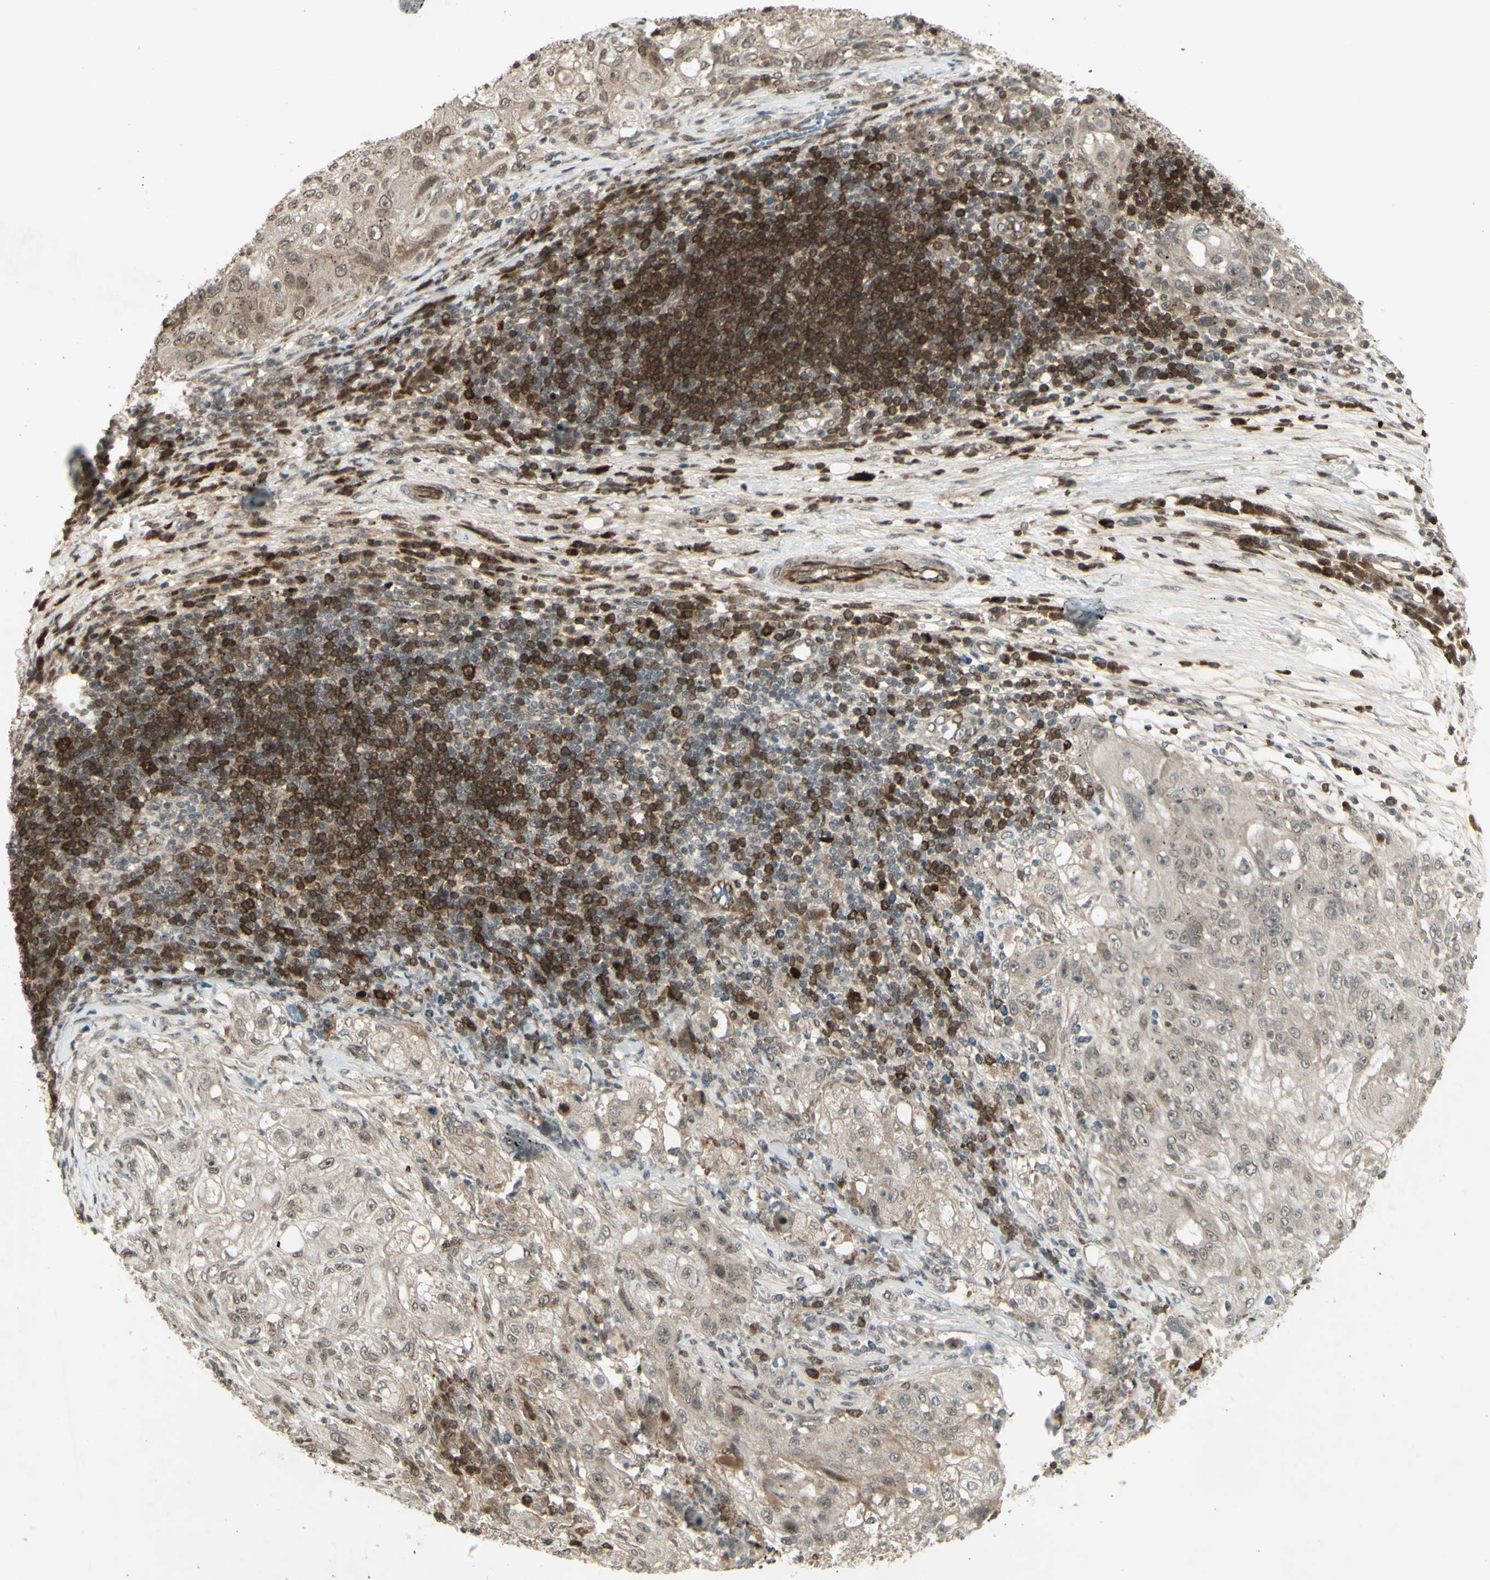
{"staining": {"intensity": "weak", "quantity": ">75%", "location": "cytoplasmic/membranous"}, "tissue": "lung cancer", "cell_type": "Tumor cells", "image_type": "cancer", "snomed": [{"axis": "morphology", "description": "Inflammation, NOS"}, {"axis": "morphology", "description": "Squamous cell carcinoma, NOS"}, {"axis": "topography", "description": "Lymph node"}, {"axis": "topography", "description": "Soft tissue"}, {"axis": "topography", "description": "Lung"}], "caption": "Immunohistochemistry (IHC) photomicrograph of human lung cancer (squamous cell carcinoma) stained for a protein (brown), which demonstrates low levels of weak cytoplasmic/membranous positivity in approximately >75% of tumor cells.", "gene": "BLNK", "patient": {"sex": "male", "age": 66}}